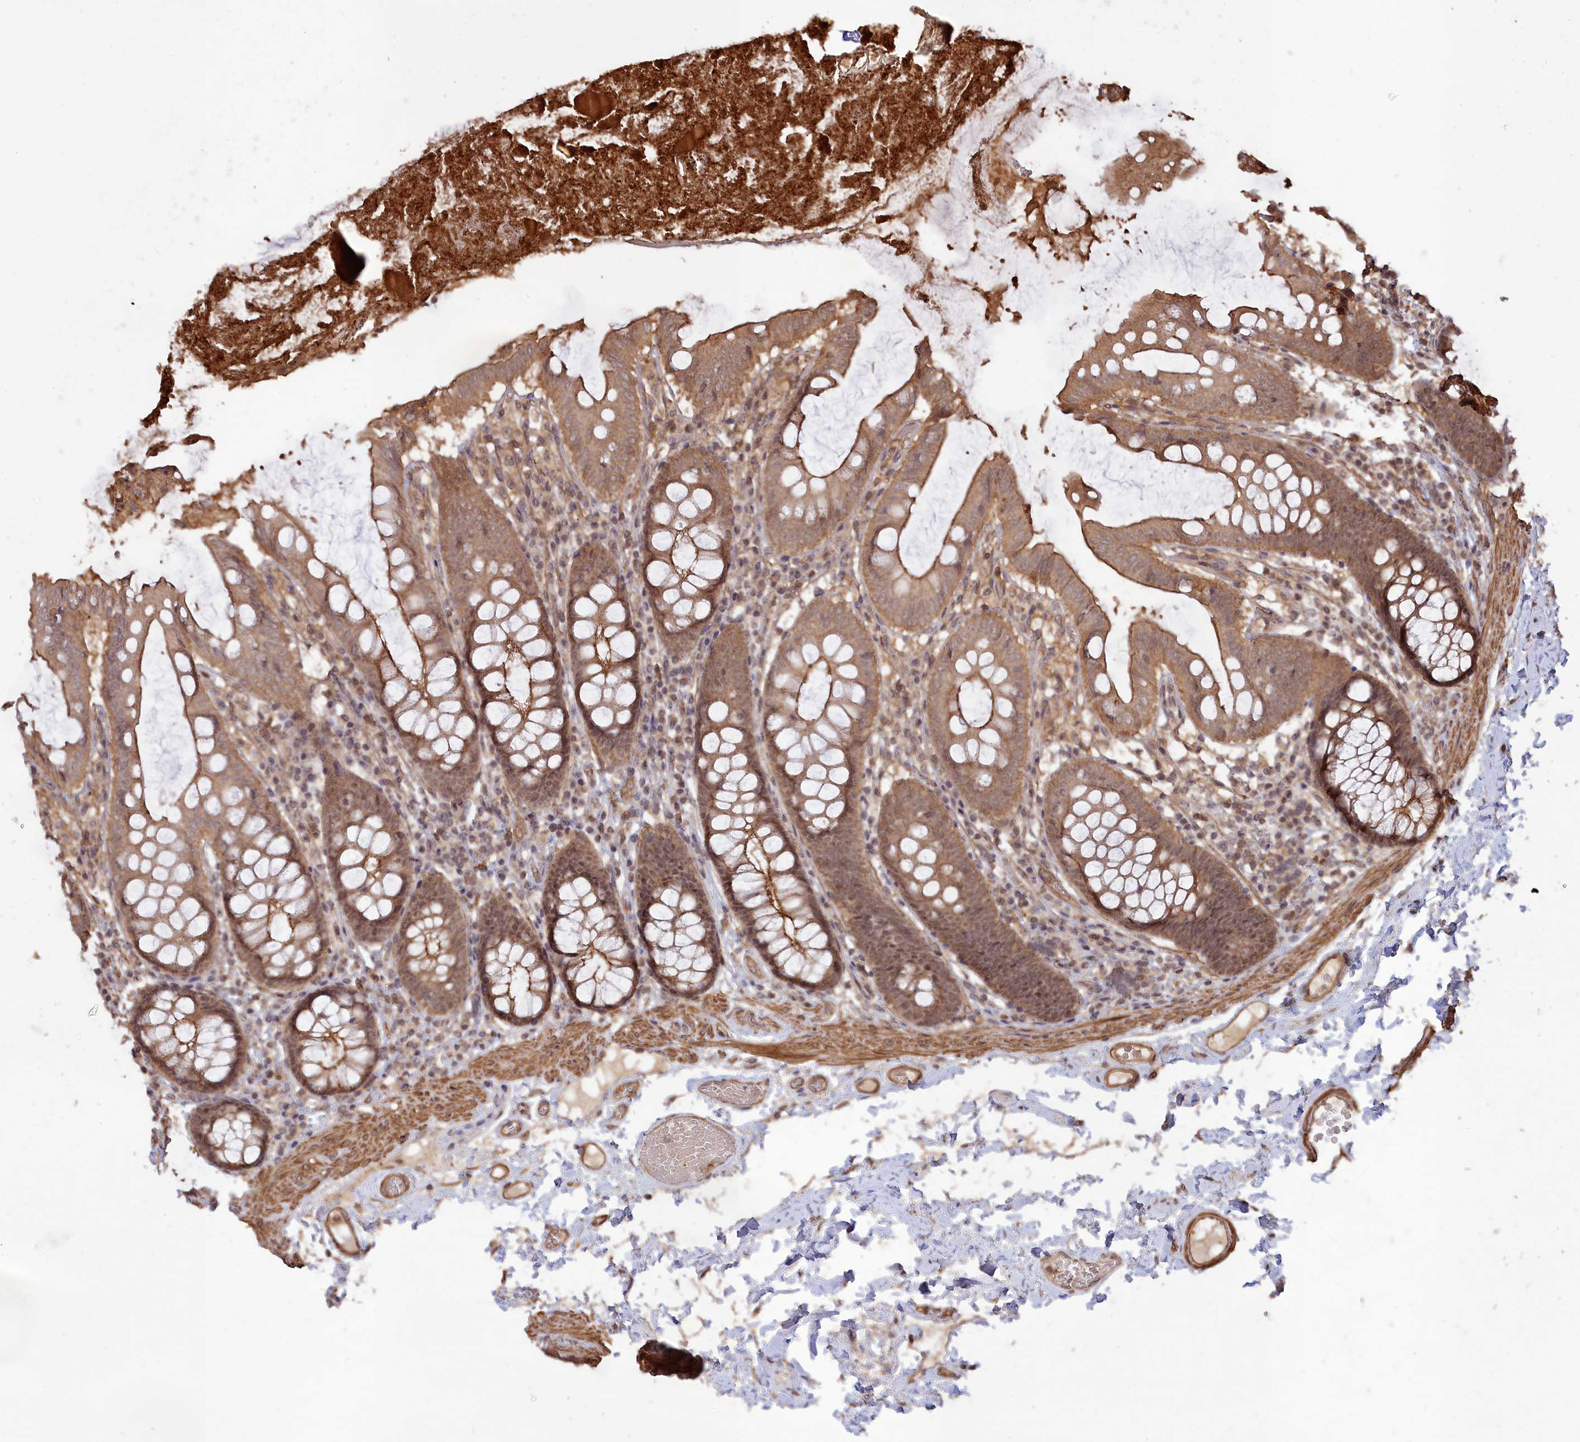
{"staining": {"intensity": "moderate", "quantity": ">75%", "location": "cytoplasmic/membranous"}, "tissue": "colon", "cell_type": "Endothelial cells", "image_type": "normal", "snomed": [{"axis": "morphology", "description": "Normal tissue, NOS"}, {"axis": "topography", "description": "Colon"}], "caption": "Colon stained for a protein displays moderate cytoplasmic/membranous positivity in endothelial cells. The staining was performed using DAB (3,3'-diaminobenzidine), with brown indicating positive protein expression. Nuclei are stained blue with hematoxylin.", "gene": "CCDC174", "patient": {"sex": "male", "age": 84}}